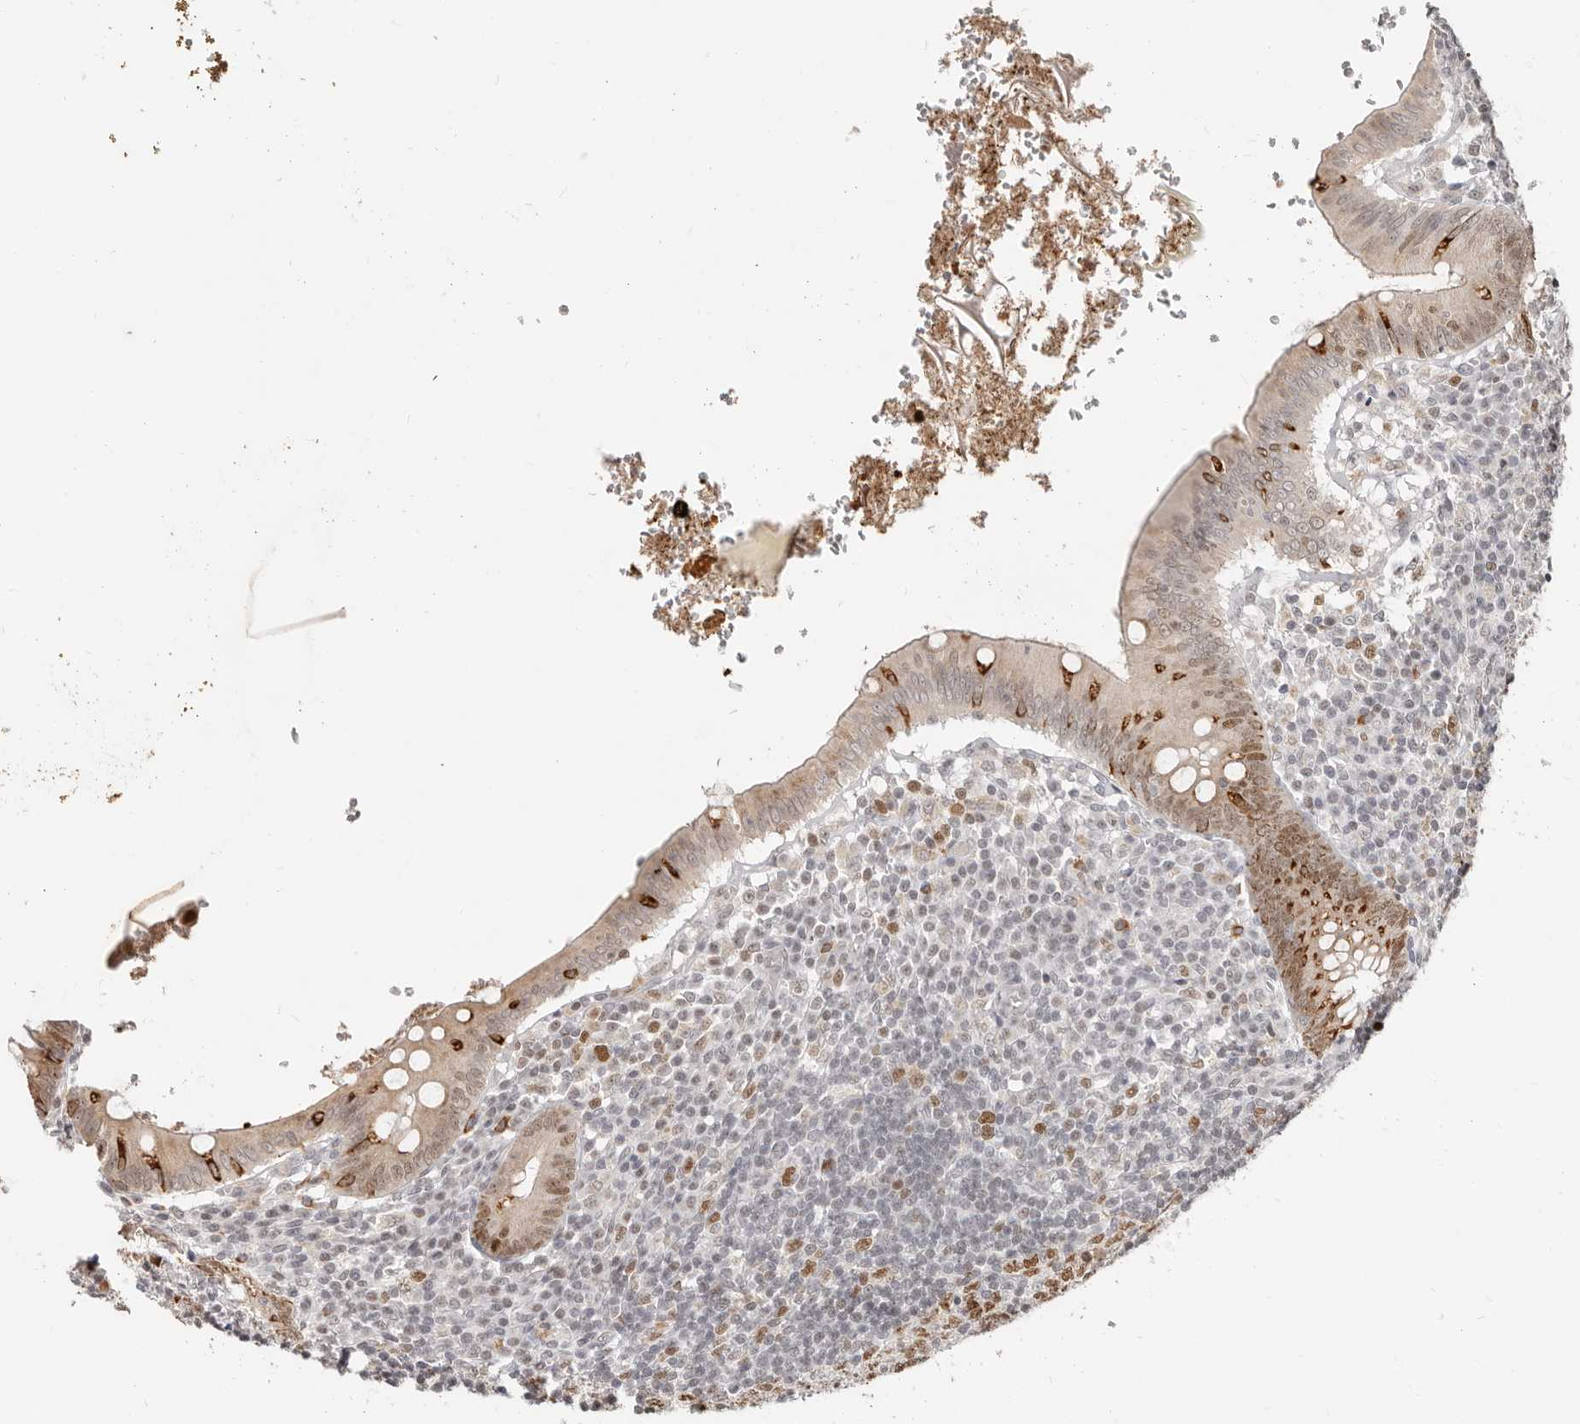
{"staining": {"intensity": "strong", "quantity": "25%-75%", "location": "cytoplasmic/membranous"}, "tissue": "appendix", "cell_type": "Glandular cells", "image_type": "normal", "snomed": [{"axis": "morphology", "description": "Normal tissue, NOS"}, {"axis": "topography", "description": "Appendix"}], "caption": "DAB immunohistochemical staining of benign appendix reveals strong cytoplasmic/membranous protein staining in approximately 25%-75% of glandular cells.", "gene": "RFC2", "patient": {"sex": "male", "age": 8}}